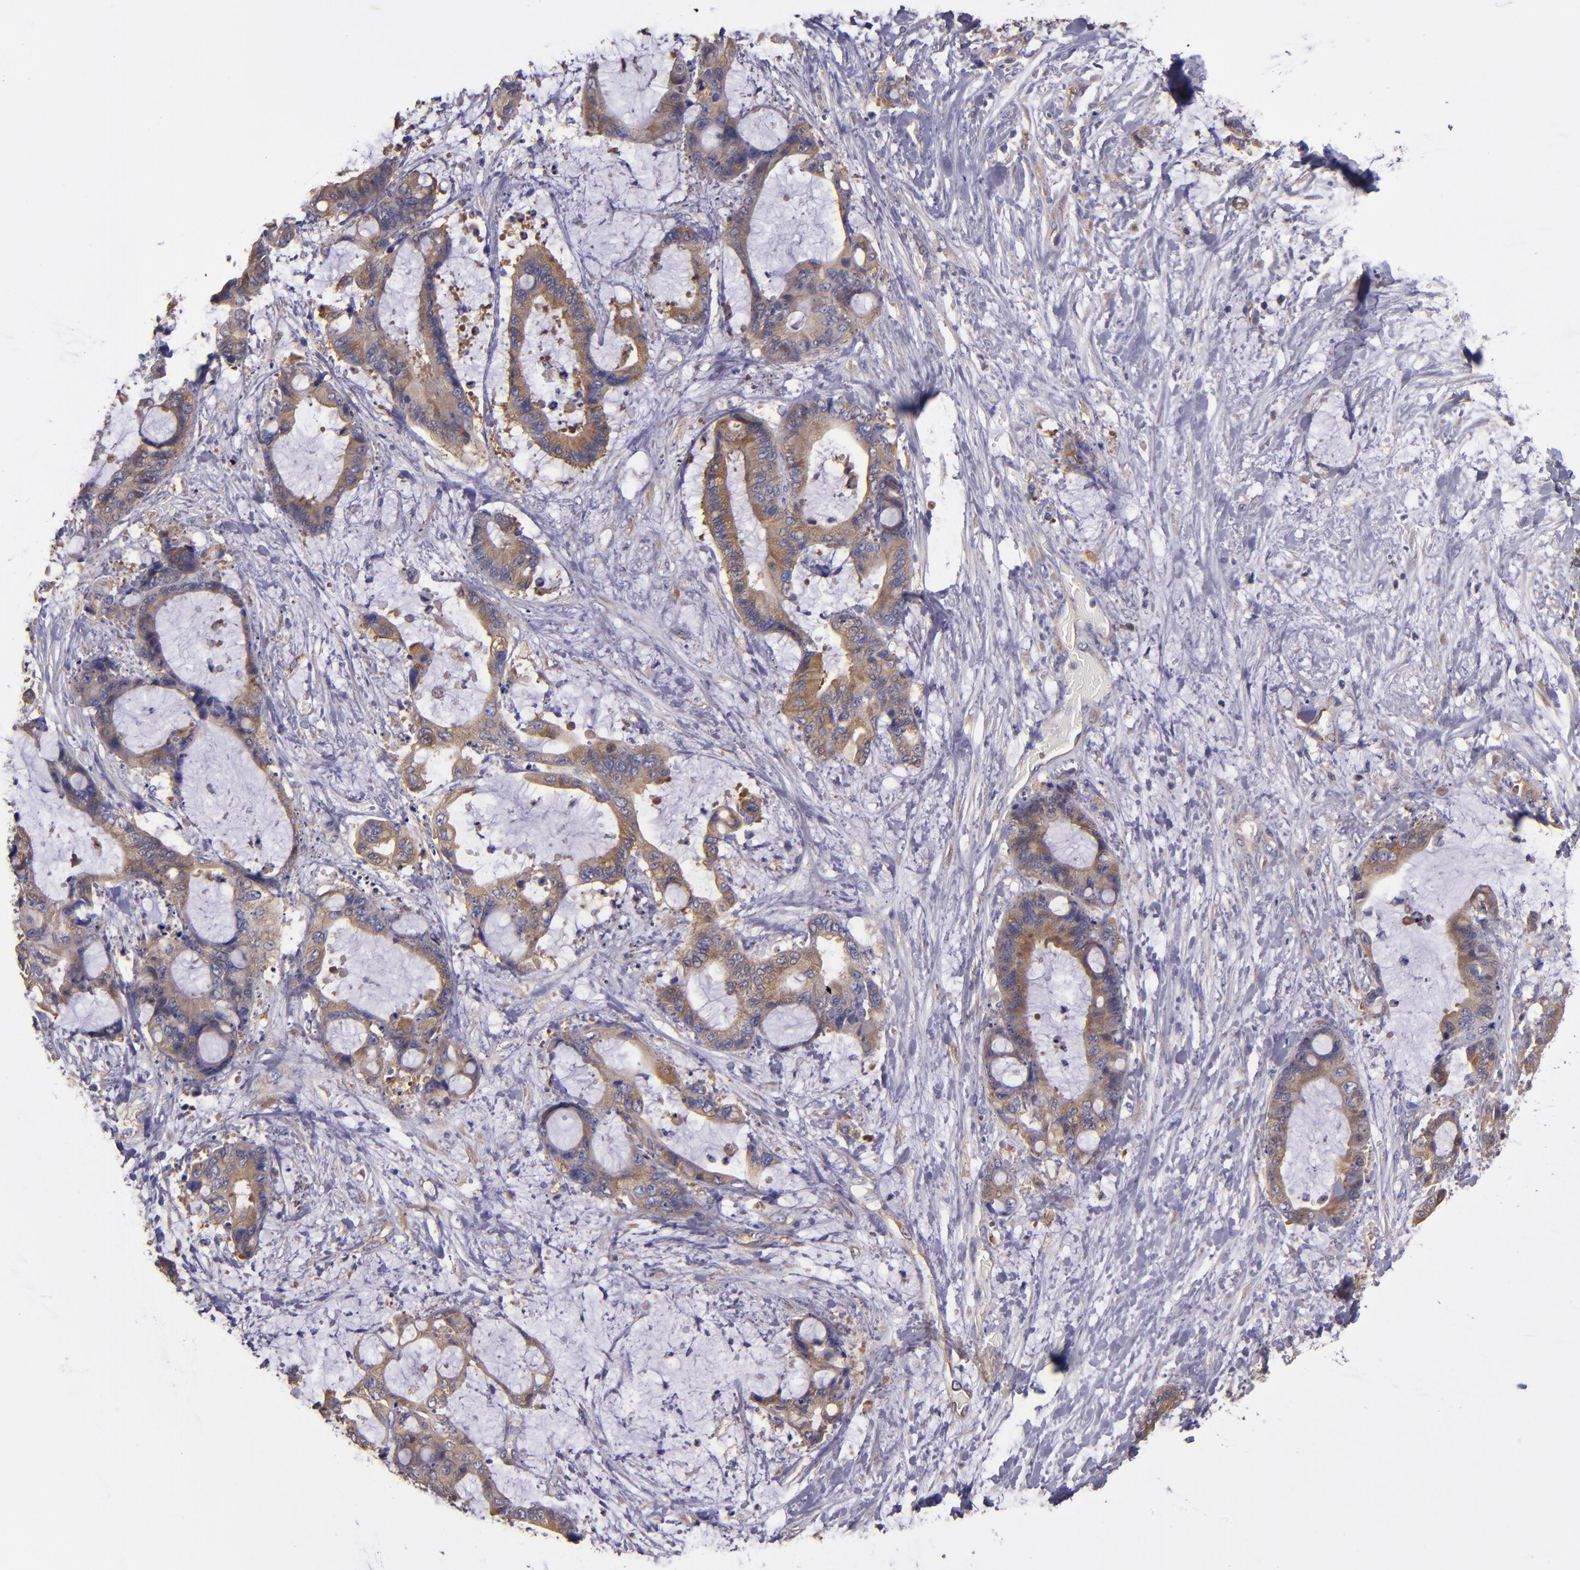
{"staining": {"intensity": "moderate", "quantity": ">75%", "location": "cytoplasmic/membranous"}, "tissue": "liver cancer", "cell_type": "Tumor cells", "image_type": "cancer", "snomed": [{"axis": "morphology", "description": "Cholangiocarcinoma"}, {"axis": "topography", "description": "Liver"}], "caption": "The immunohistochemical stain highlights moderate cytoplasmic/membranous expression in tumor cells of liver cancer tissue.", "gene": "CARS1", "patient": {"sex": "female", "age": 73}}